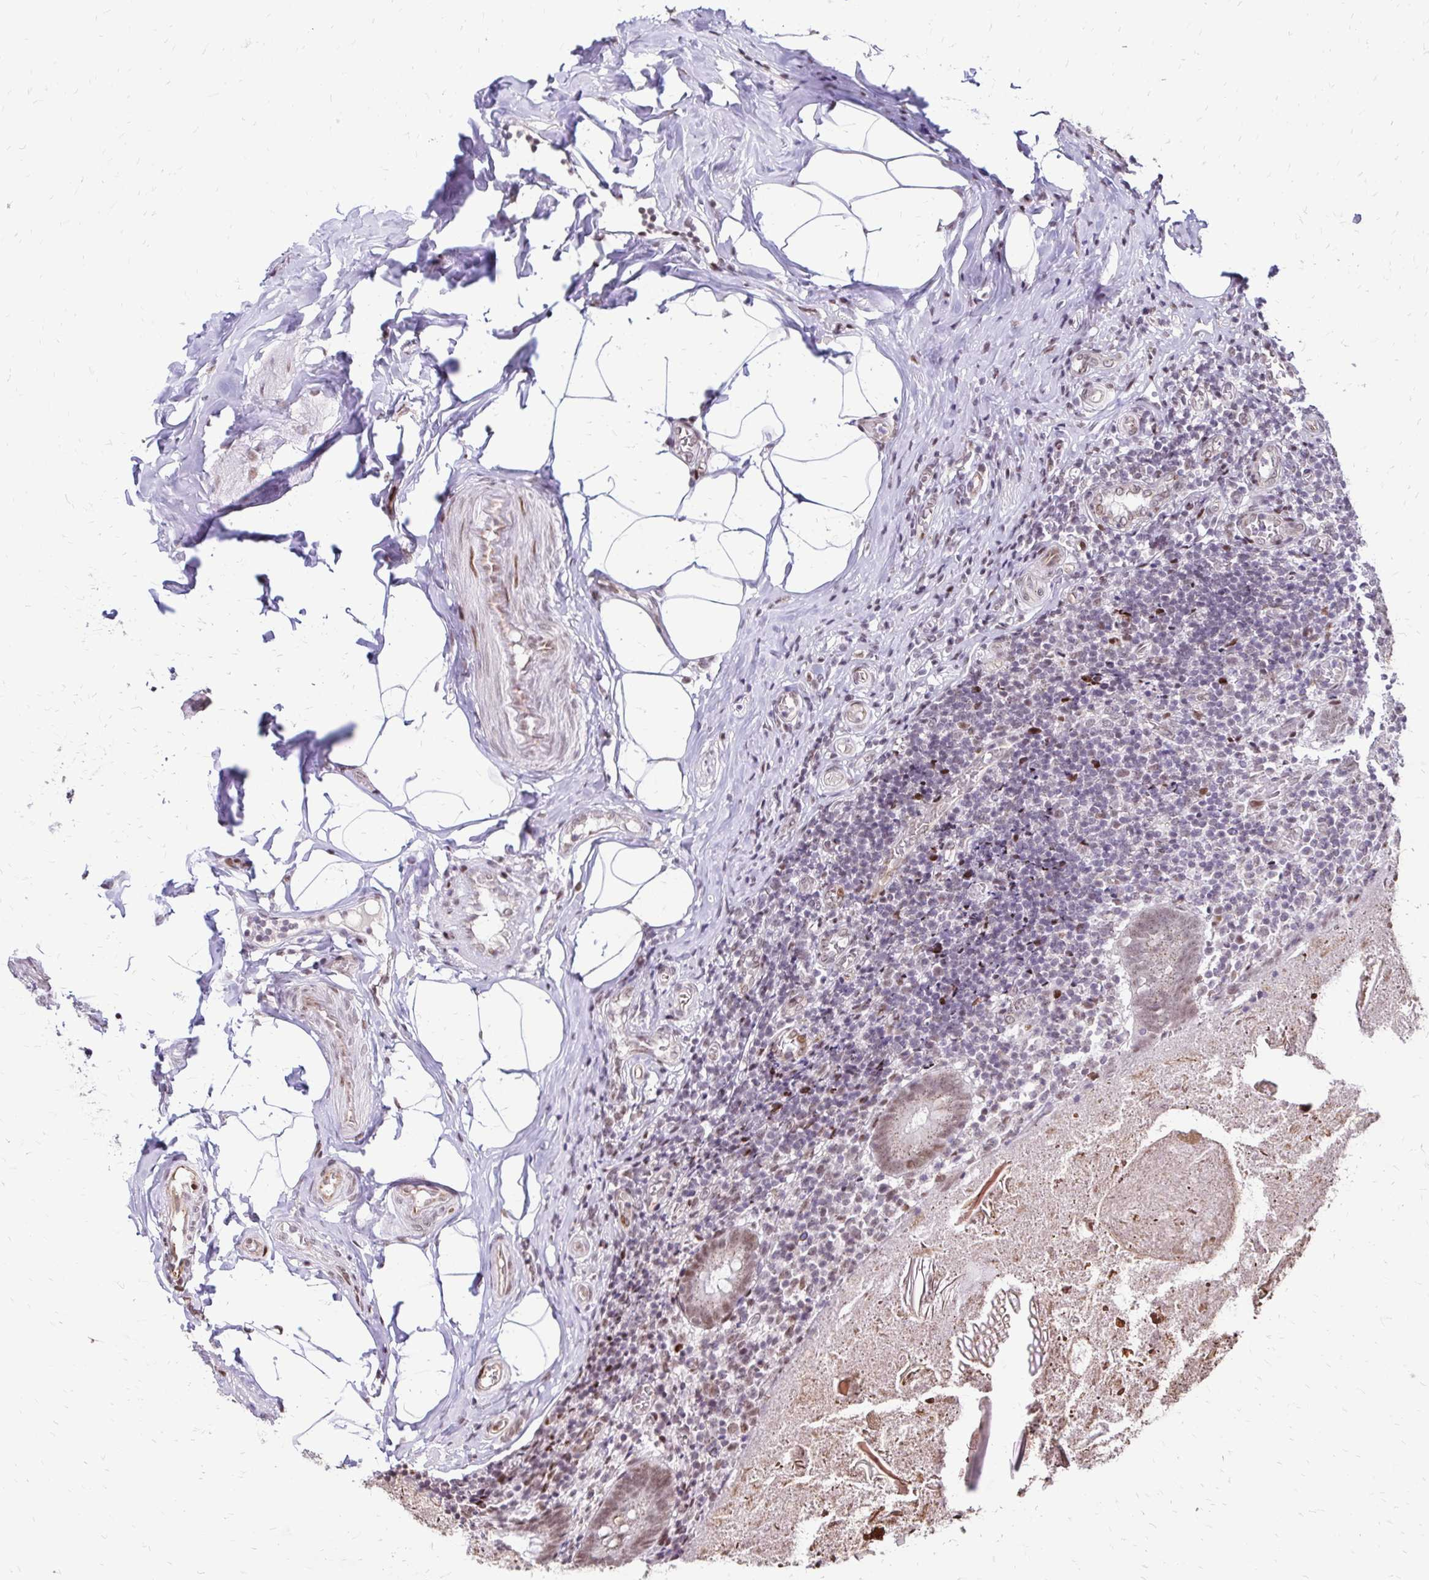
{"staining": {"intensity": "weak", "quantity": ">75%", "location": "cytoplasmic/membranous,nuclear"}, "tissue": "appendix", "cell_type": "Glandular cells", "image_type": "normal", "snomed": [{"axis": "morphology", "description": "Normal tissue, NOS"}, {"axis": "topography", "description": "Appendix"}], "caption": "Immunohistochemistry image of unremarkable appendix: appendix stained using immunohistochemistry reveals low levels of weak protein expression localized specifically in the cytoplasmic/membranous,nuclear of glandular cells, appearing as a cytoplasmic/membranous,nuclear brown color.", "gene": "TOB1", "patient": {"sex": "female", "age": 17}}